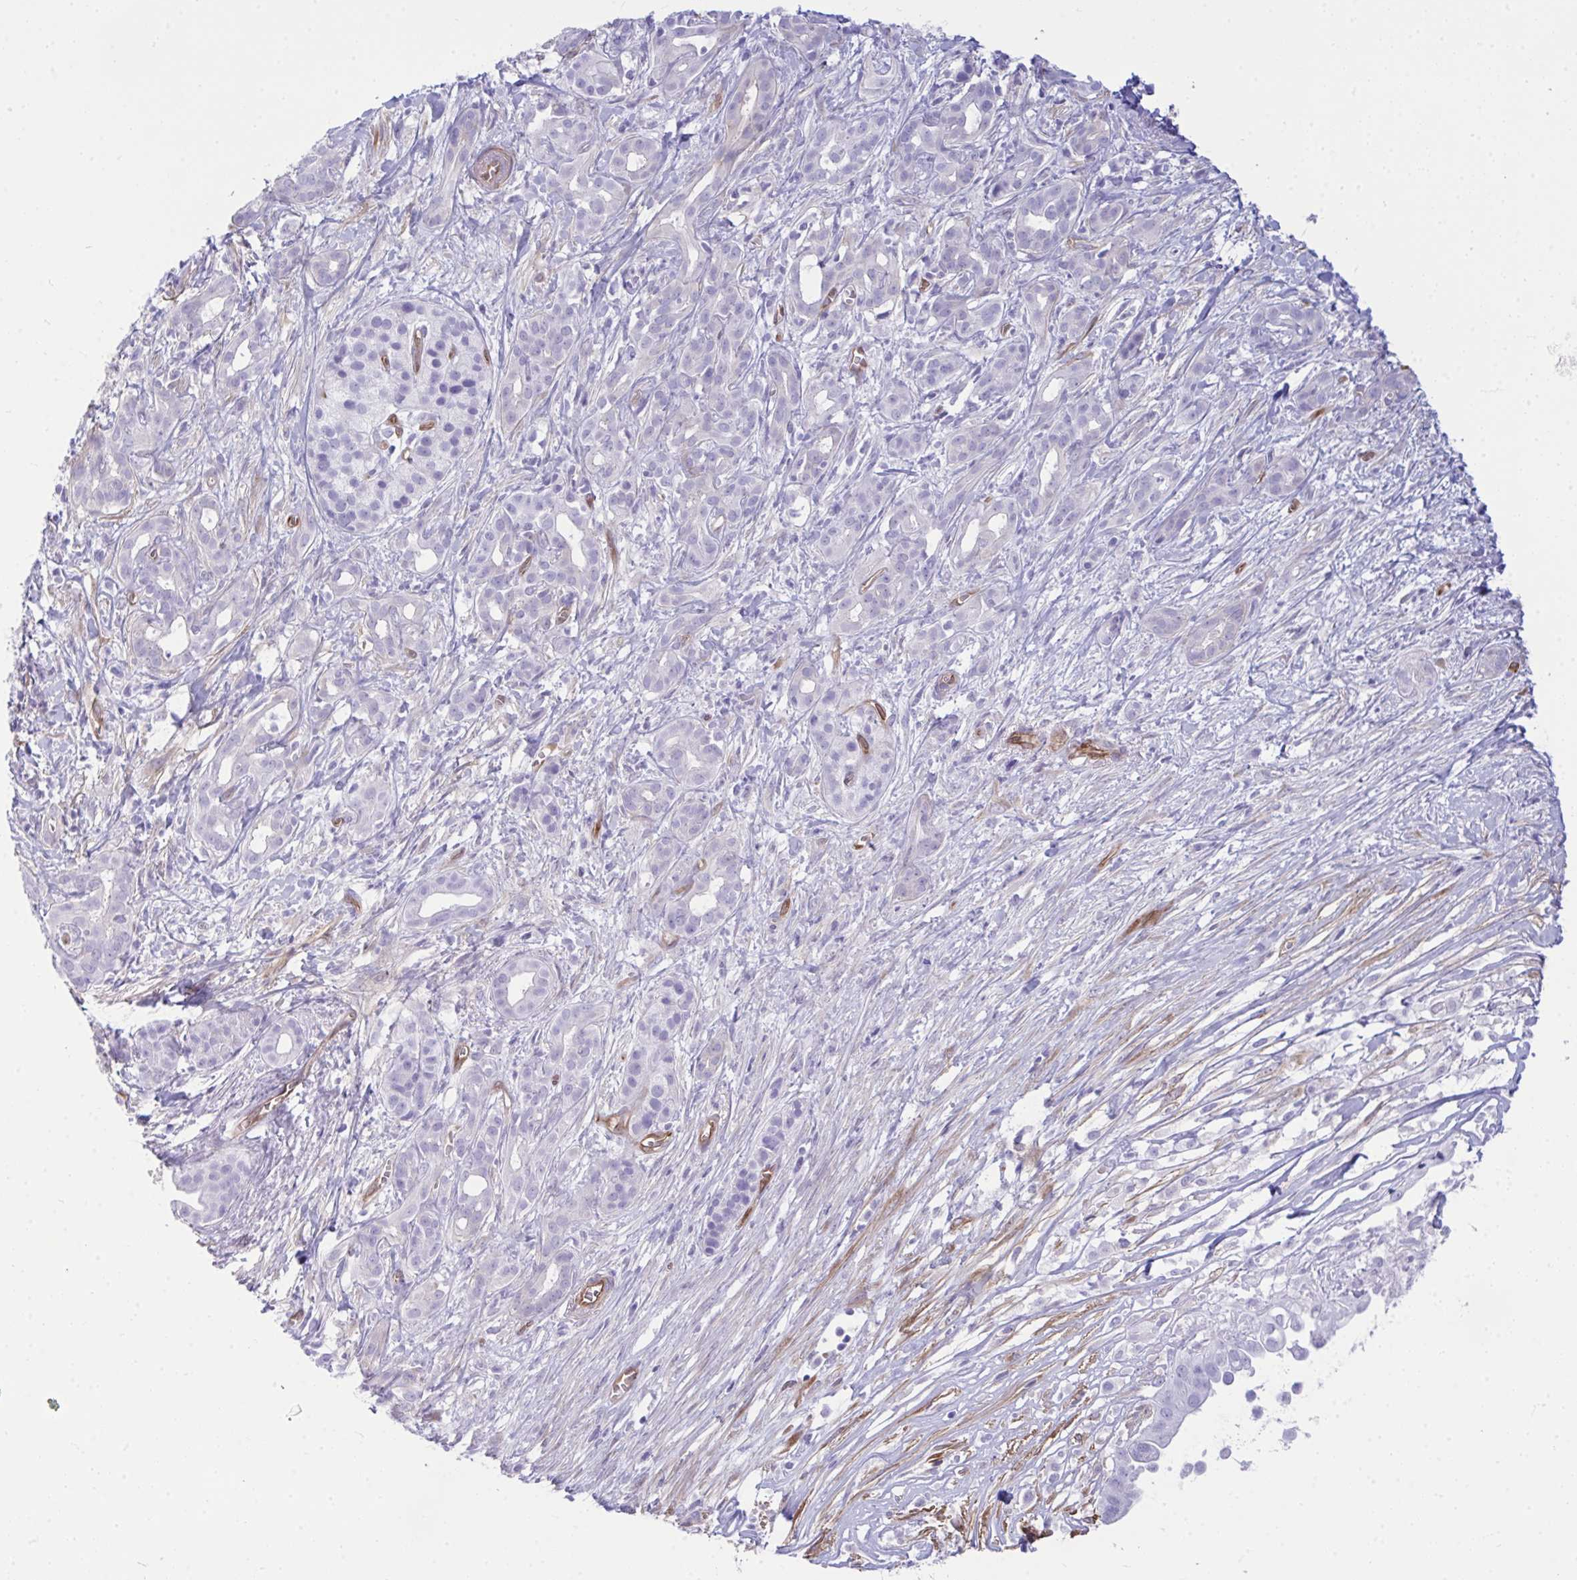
{"staining": {"intensity": "negative", "quantity": "none", "location": "none"}, "tissue": "pancreatic cancer", "cell_type": "Tumor cells", "image_type": "cancer", "snomed": [{"axis": "morphology", "description": "Adenocarcinoma, NOS"}, {"axis": "topography", "description": "Pancreas"}], "caption": "High power microscopy micrograph of an immunohistochemistry micrograph of pancreatic adenocarcinoma, revealing no significant staining in tumor cells.", "gene": "LIMS2", "patient": {"sex": "male", "age": 61}}